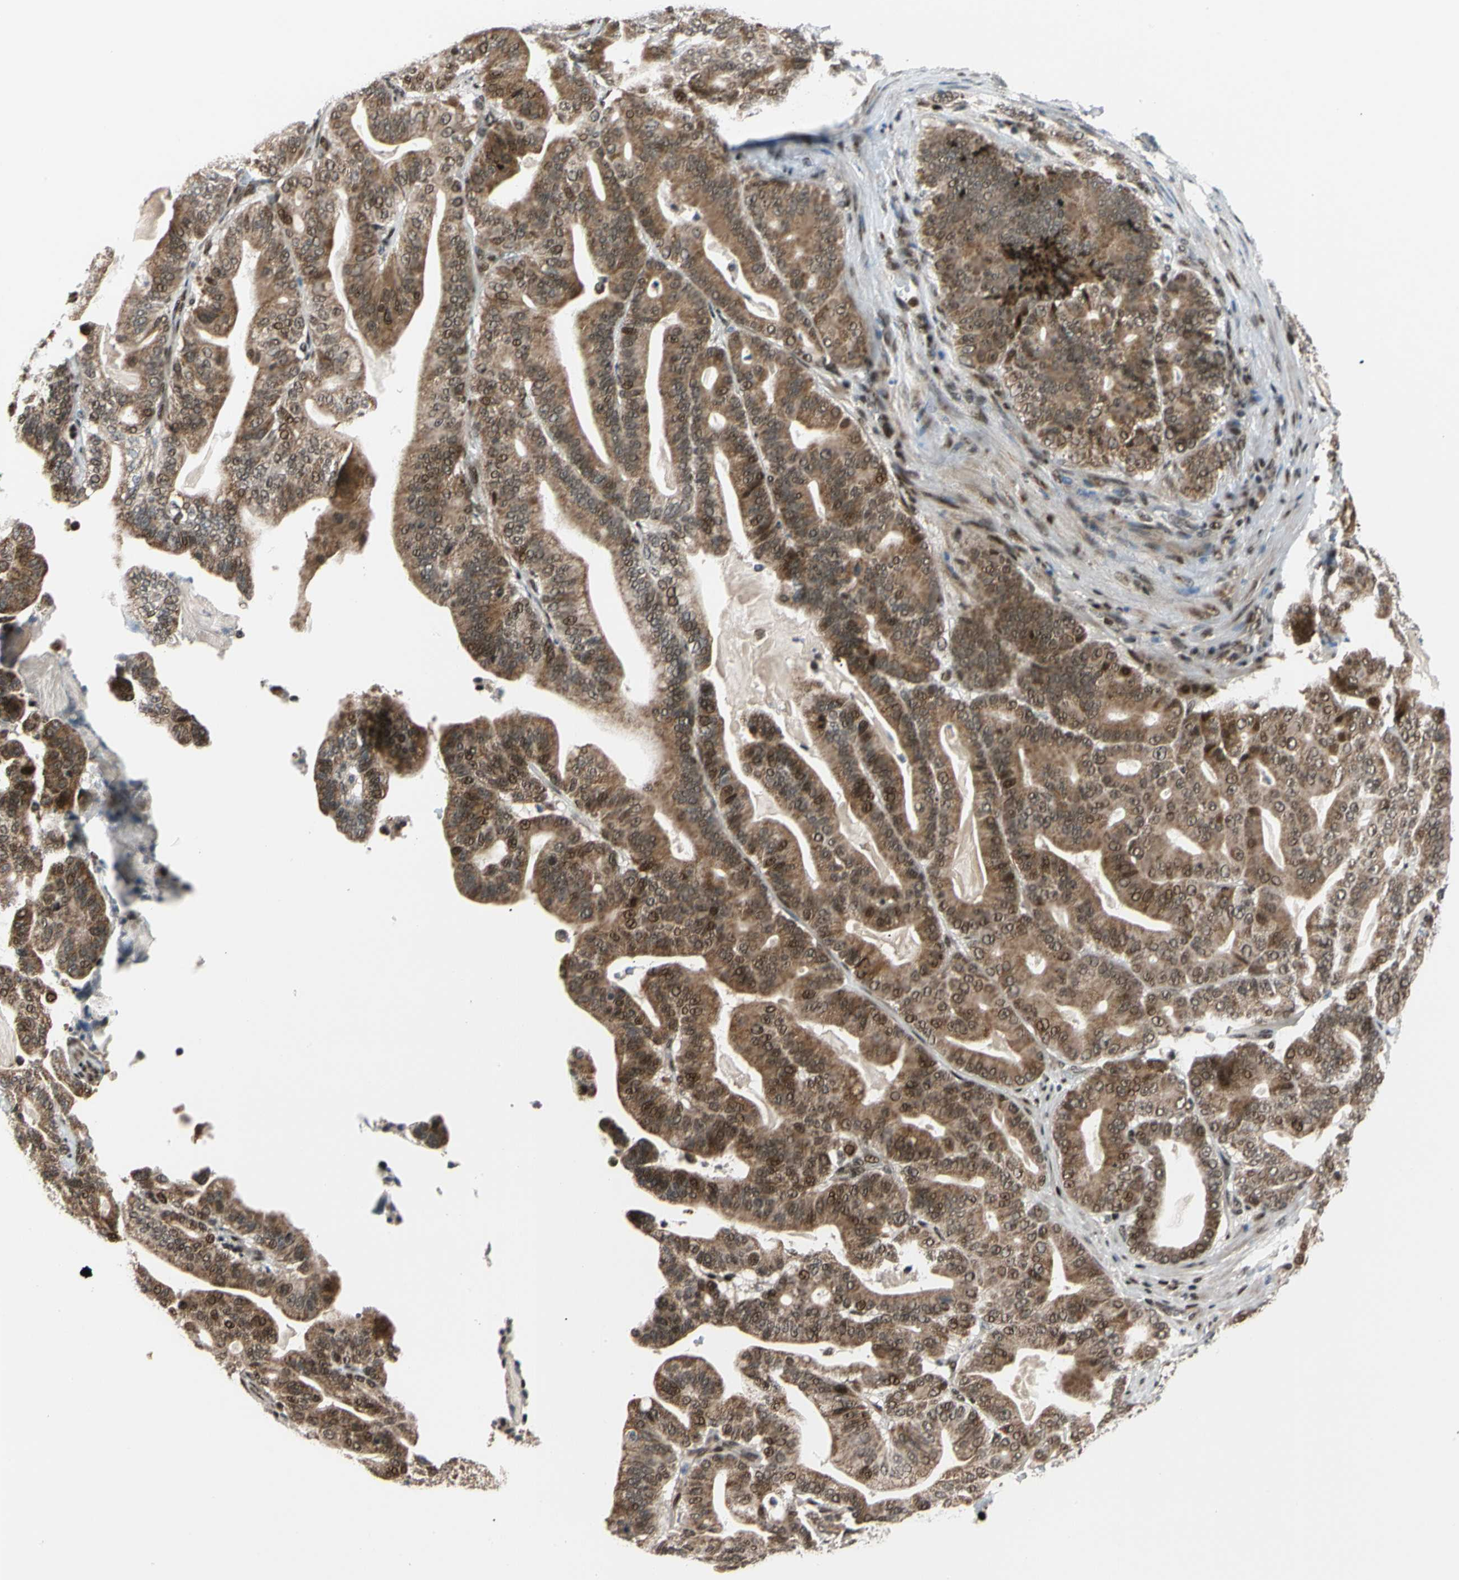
{"staining": {"intensity": "moderate", "quantity": ">75%", "location": "cytoplasmic/membranous"}, "tissue": "pancreatic cancer", "cell_type": "Tumor cells", "image_type": "cancer", "snomed": [{"axis": "morphology", "description": "Adenocarcinoma, NOS"}, {"axis": "topography", "description": "Pancreas"}], "caption": "Tumor cells show moderate cytoplasmic/membranous positivity in about >75% of cells in pancreatic adenocarcinoma.", "gene": "E2F1", "patient": {"sex": "male", "age": 63}}